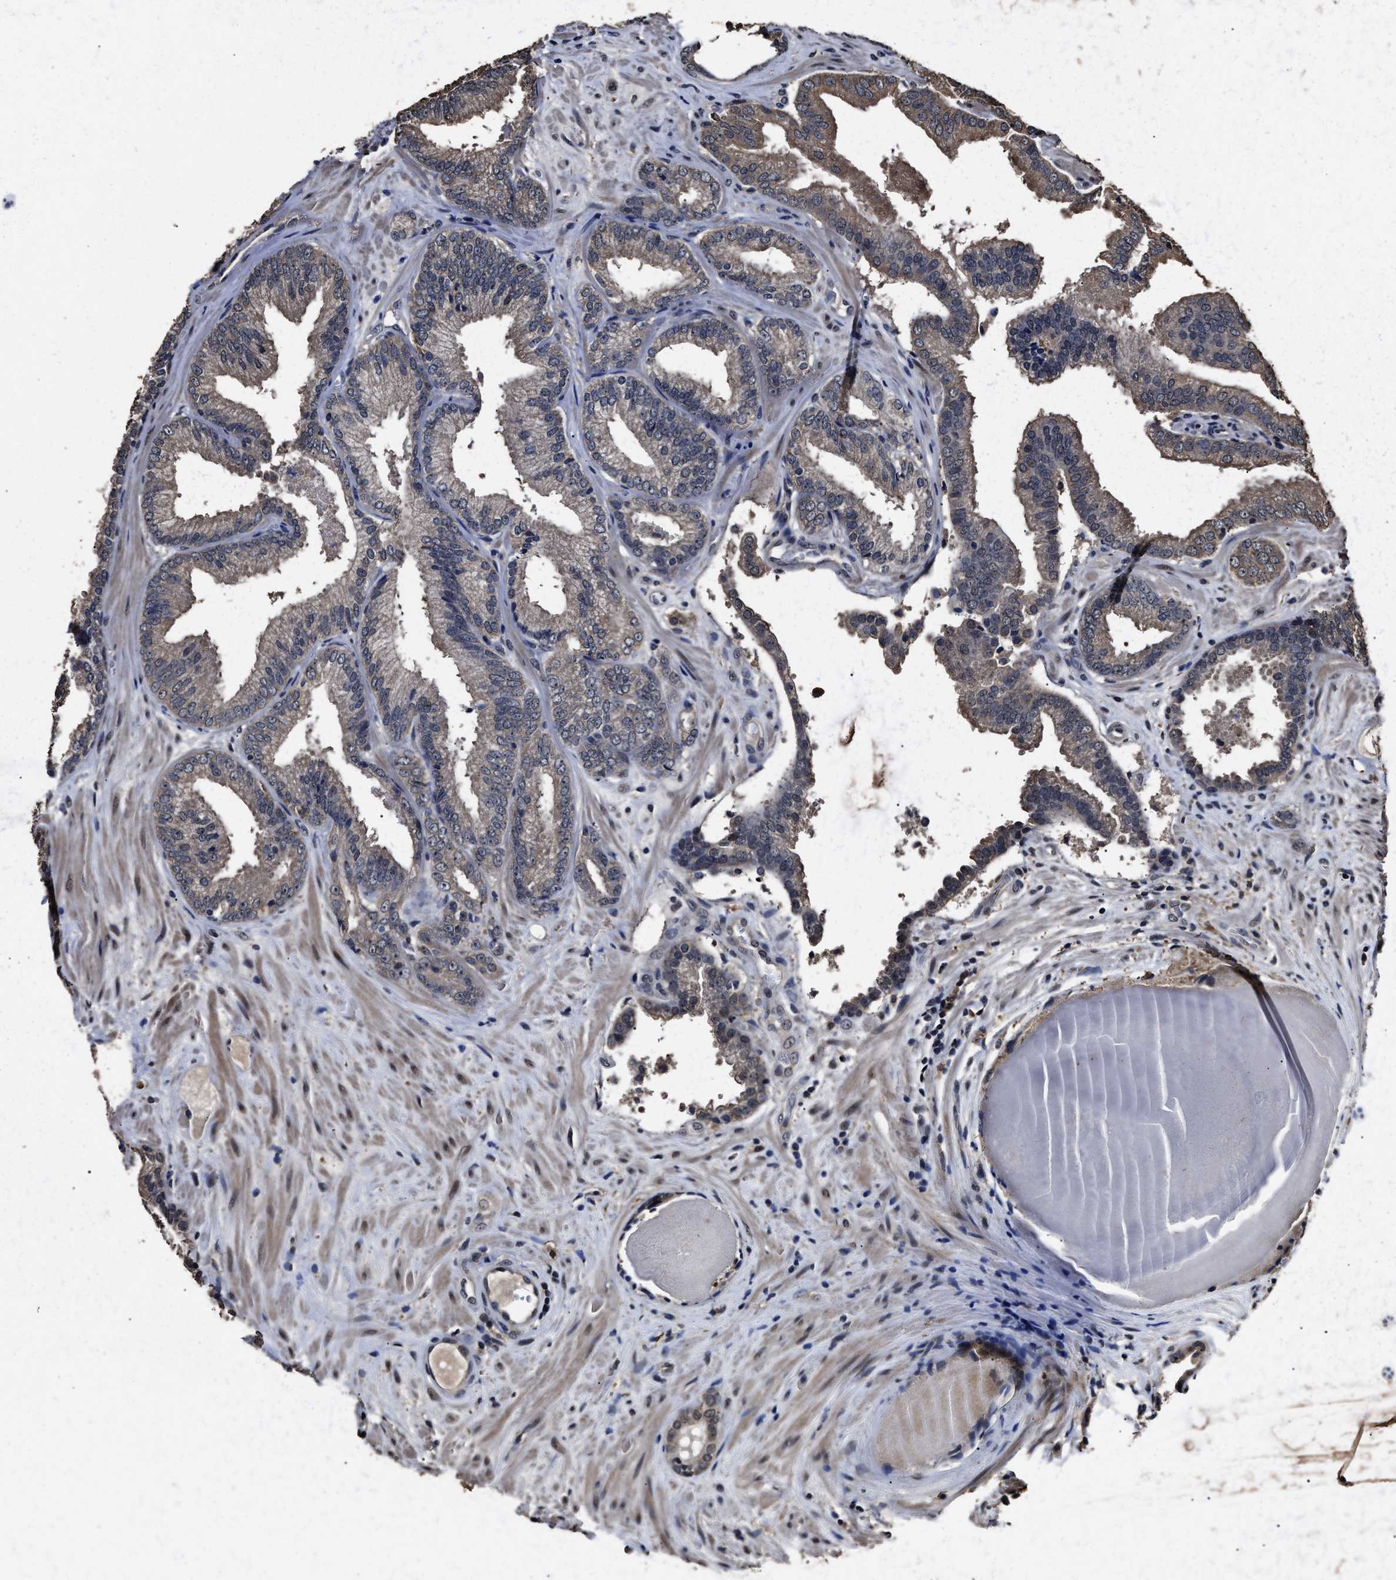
{"staining": {"intensity": "weak", "quantity": "<25%", "location": "cytoplasmic/membranous"}, "tissue": "prostate cancer", "cell_type": "Tumor cells", "image_type": "cancer", "snomed": [{"axis": "morphology", "description": "Adenocarcinoma, Low grade"}, {"axis": "topography", "description": "Prostate"}], "caption": "High magnification brightfield microscopy of prostate low-grade adenocarcinoma stained with DAB (3,3'-diaminobenzidine) (brown) and counterstained with hematoxylin (blue): tumor cells show no significant staining.", "gene": "RSBN1L", "patient": {"sex": "male", "age": 65}}